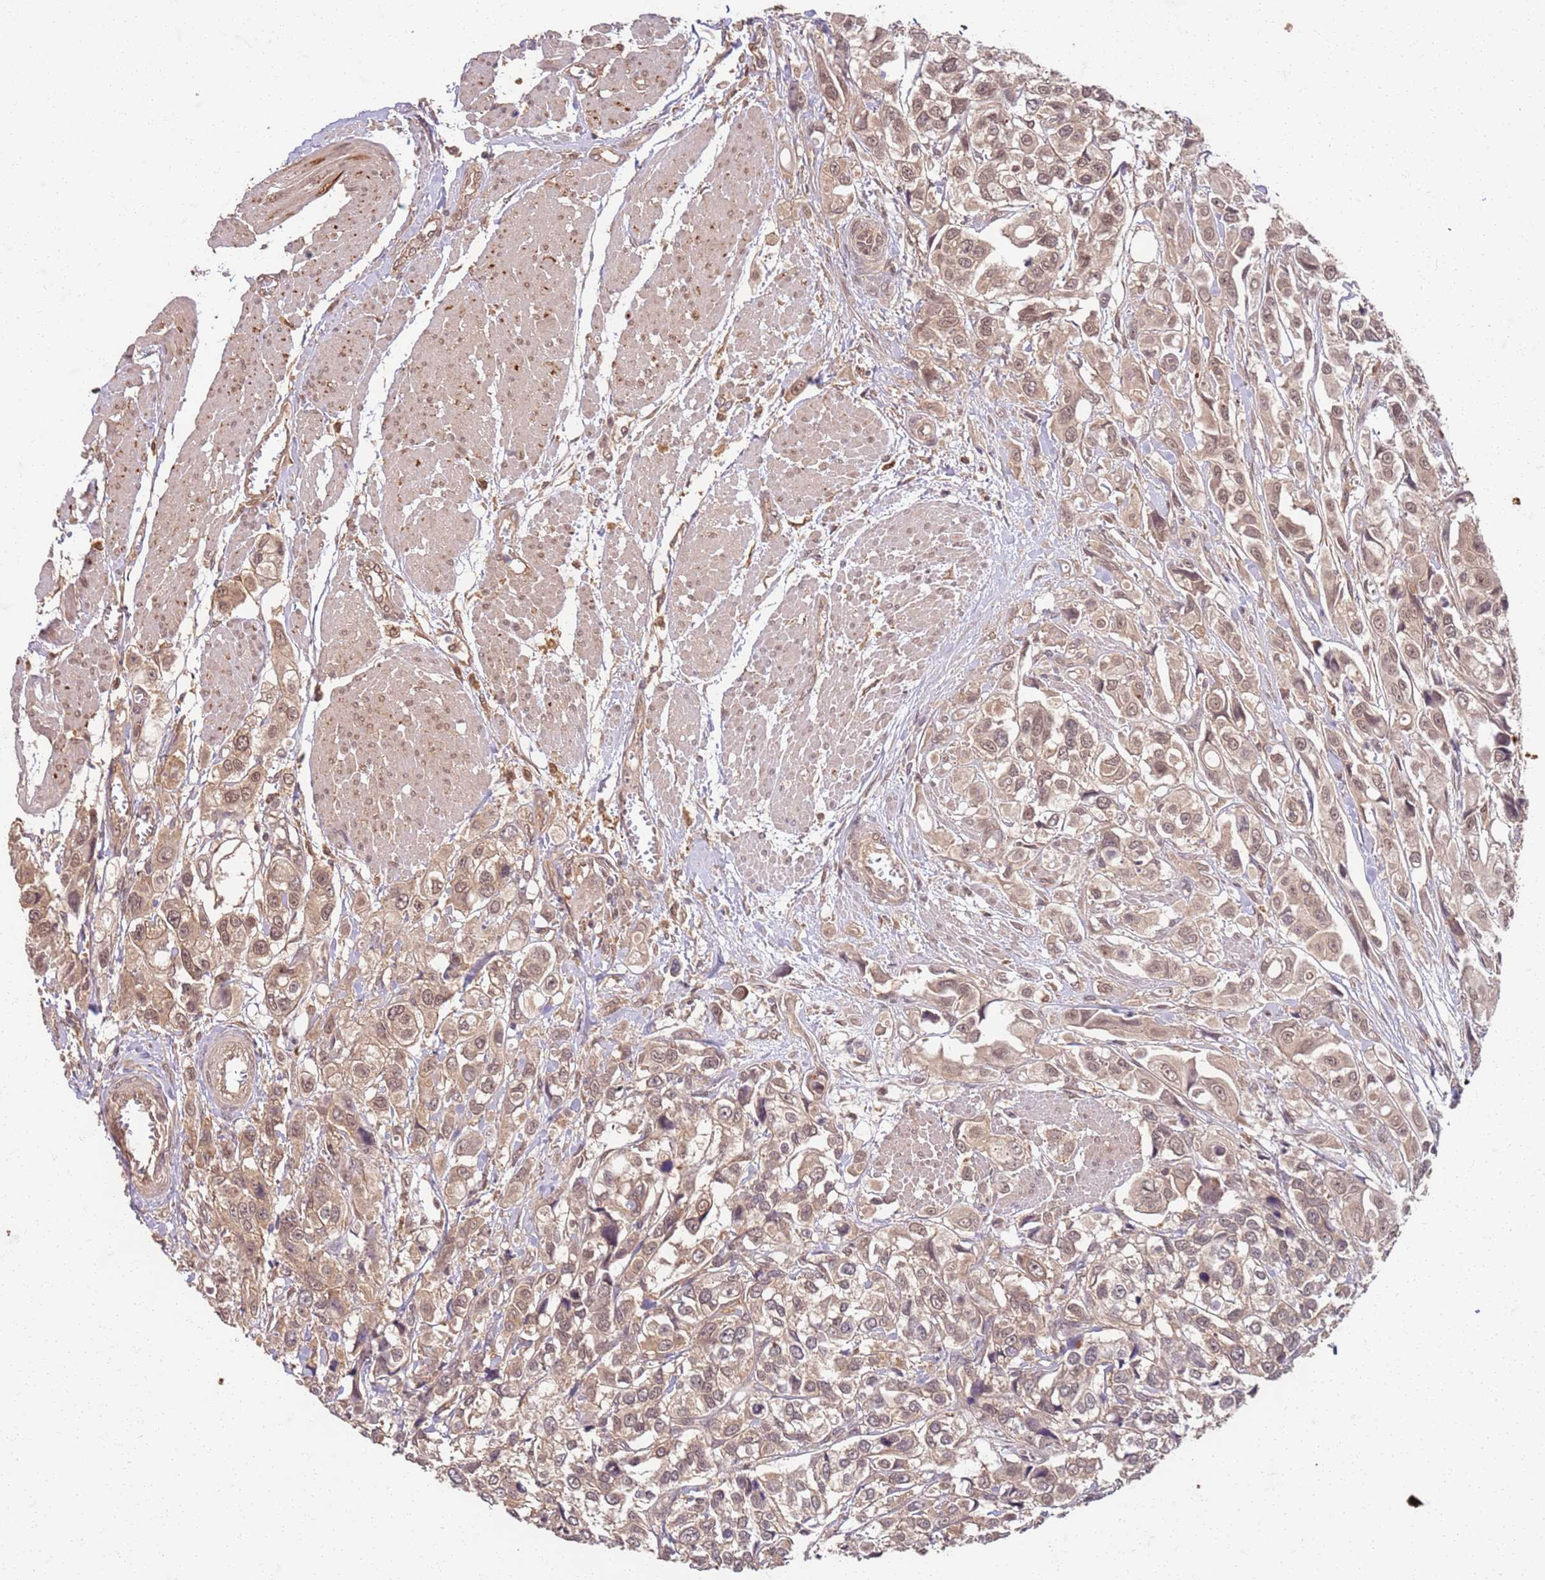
{"staining": {"intensity": "moderate", "quantity": ">75%", "location": "cytoplasmic/membranous,nuclear"}, "tissue": "urothelial cancer", "cell_type": "Tumor cells", "image_type": "cancer", "snomed": [{"axis": "morphology", "description": "Urothelial carcinoma, High grade"}, {"axis": "topography", "description": "Urinary bladder"}], "caption": "Immunohistochemical staining of high-grade urothelial carcinoma displays medium levels of moderate cytoplasmic/membranous and nuclear positivity in approximately >75% of tumor cells.", "gene": "UBE3A", "patient": {"sex": "male", "age": 67}}